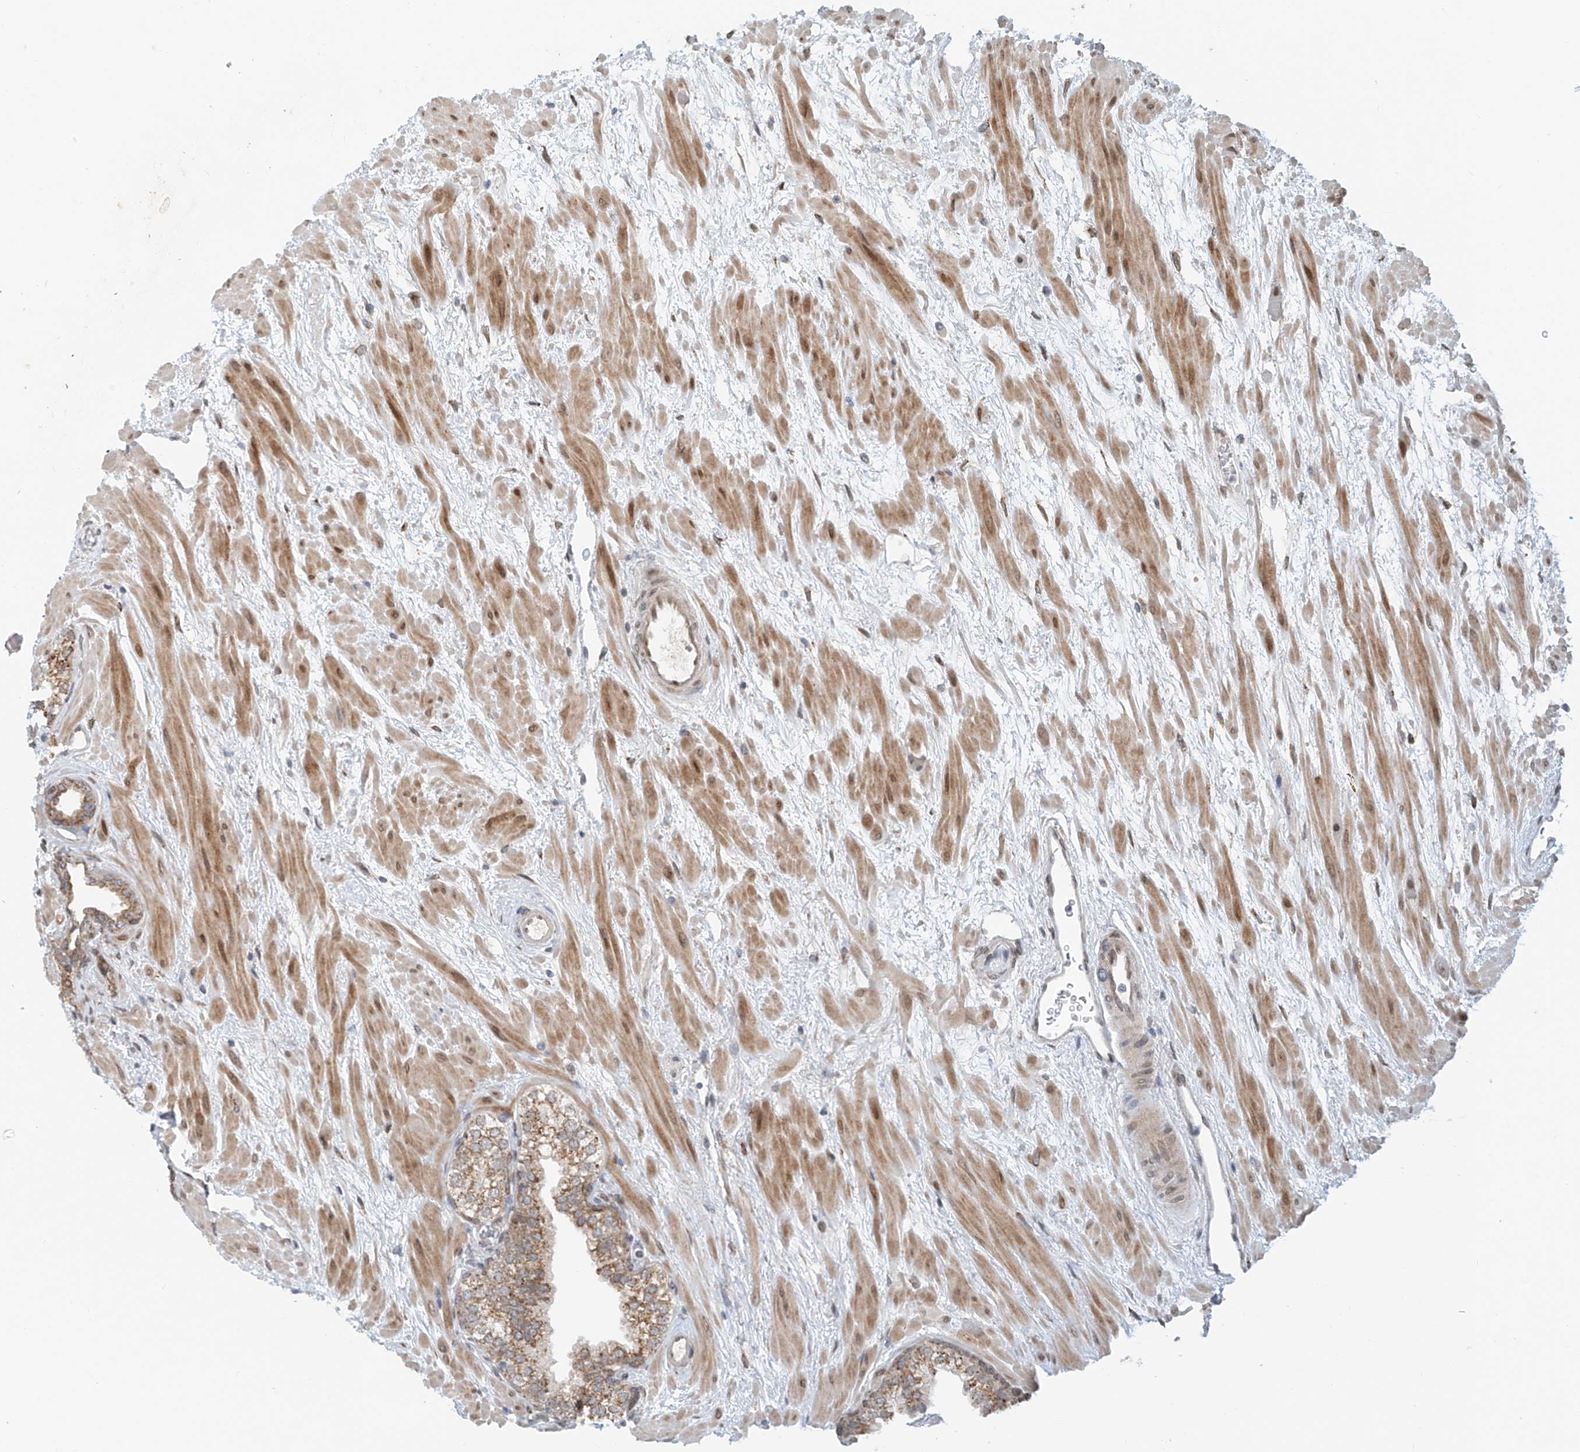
{"staining": {"intensity": "strong", "quantity": "25%-75%", "location": "cytoplasmic/membranous"}, "tissue": "prostate", "cell_type": "Glandular cells", "image_type": "normal", "snomed": [{"axis": "morphology", "description": "Normal tissue, NOS"}, {"axis": "topography", "description": "Prostate"}], "caption": "High-magnification brightfield microscopy of normal prostate stained with DAB (brown) and counterstained with hematoxylin (blue). glandular cells exhibit strong cytoplasmic/membranous expression is appreciated in approximately25%-75% of cells. The staining is performed using DAB brown chromogen to label protein expression. The nuclei are counter-stained blue using hematoxylin.", "gene": "STARD9", "patient": {"sex": "male", "age": 48}}